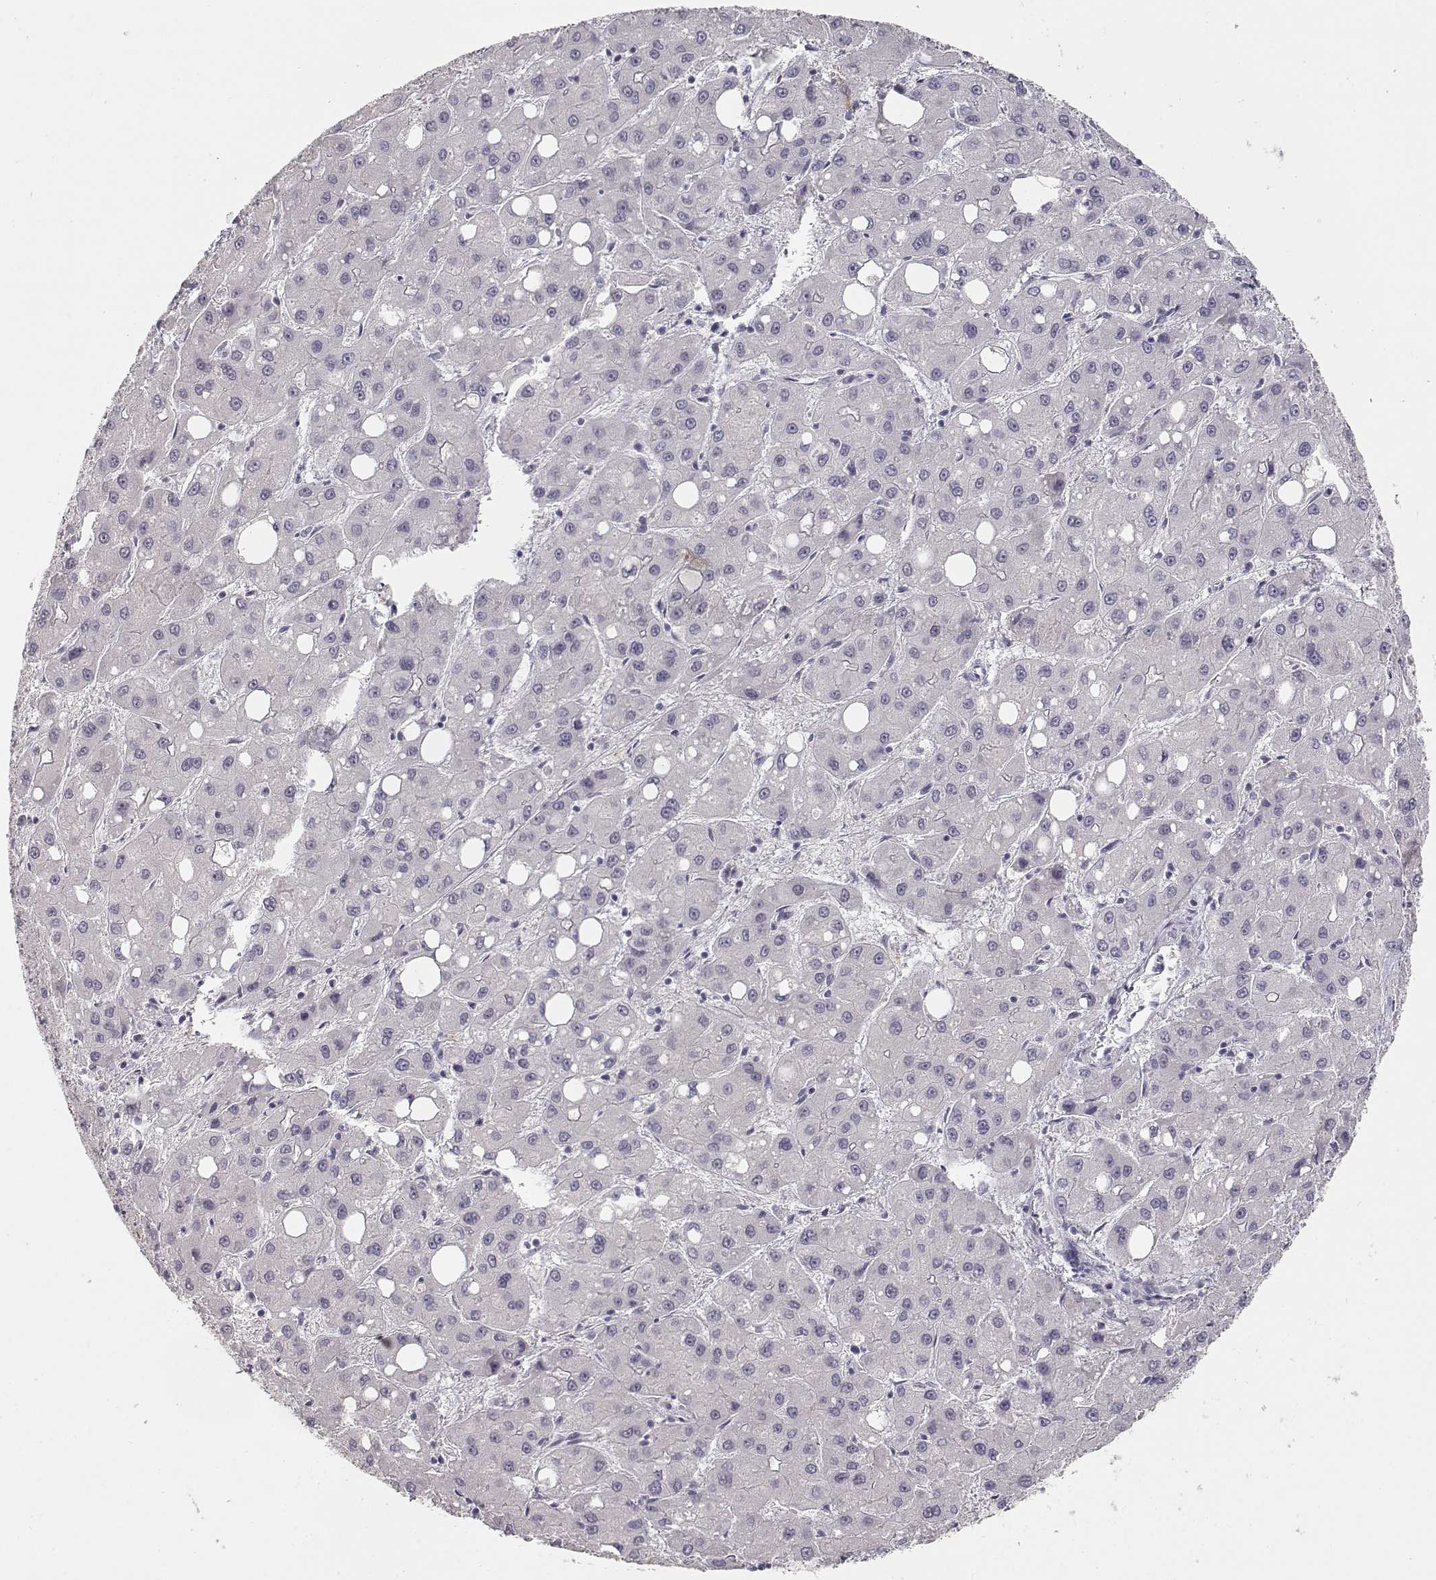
{"staining": {"intensity": "negative", "quantity": "none", "location": "none"}, "tissue": "liver cancer", "cell_type": "Tumor cells", "image_type": "cancer", "snomed": [{"axis": "morphology", "description": "Carcinoma, Hepatocellular, NOS"}, {"axis": "topography", "description": "Liver"}], "caption": "An immunohistochemistry histopathology image of liver cancer (hepatocellular carcinoma) is shown. There is no staining in tumor cells of liver cancer (hepatocellular carcinoma).", "gene": "TPH2", "patient": {"sex": "male", "age": 73}}